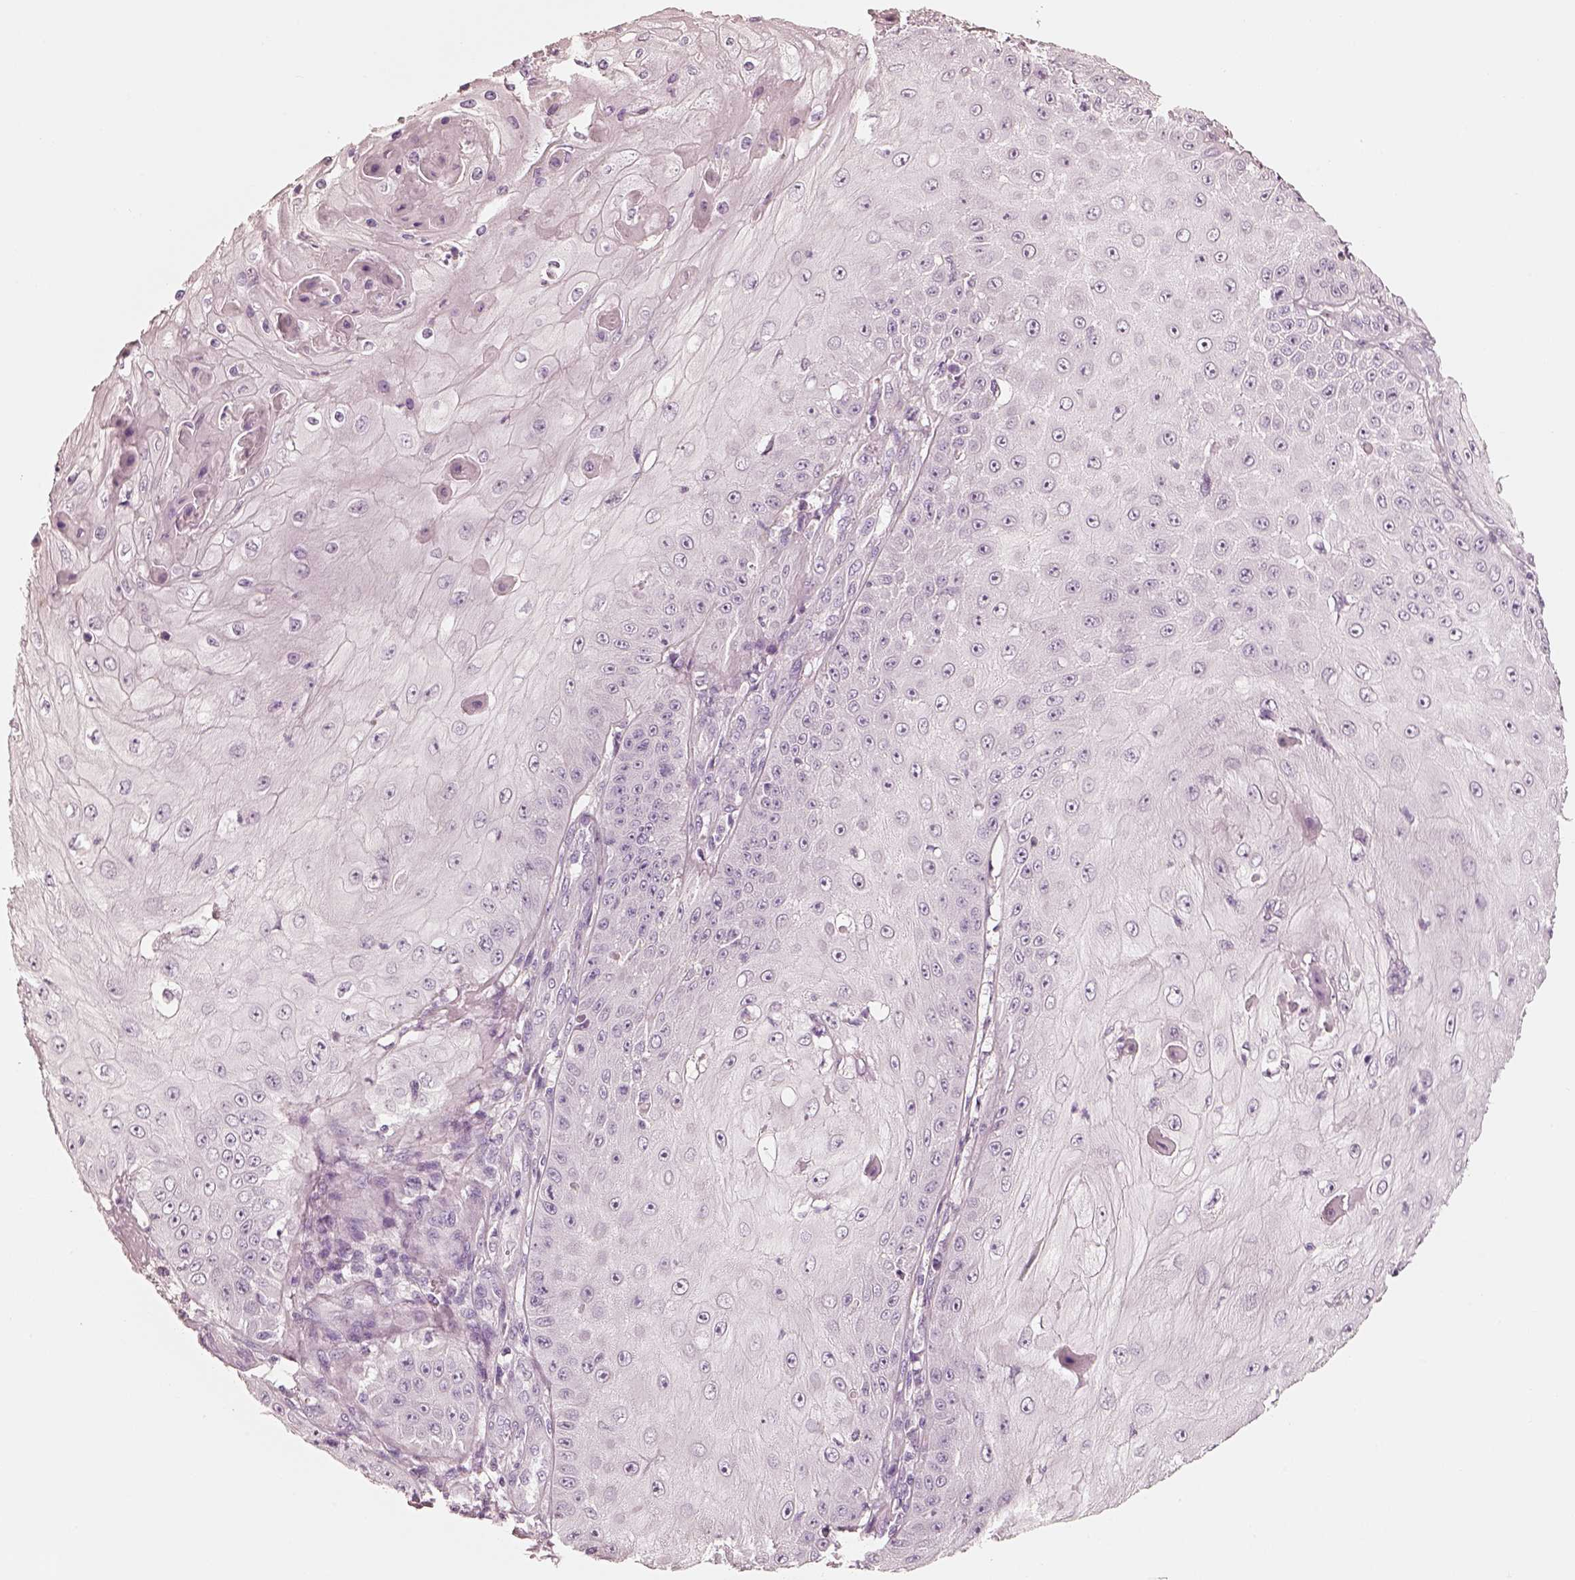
{"staining": {"intensity": "negative", "quantity": "none", "location": "none"}, "tissue": "skin cancer", "cell_type": "Tumor cells", "image_type": "cancer", "snomed": [{"axis": "morphology", "description": "Squamous cell carcinoma, NOS"}, {"axis": "topography", "description": "Skin"}], "caption": "Tumor cells show no significant protein staining in squamous cell carcinoma (skin). (Stains: DAB (3,3'-diaminobenzidine) IHC with hematoxylin counter stain, Microscopy: brightfield microscopy at high magnification).", "gene": "R3HDML", "patient": {"sex": "male", "age": 70}}